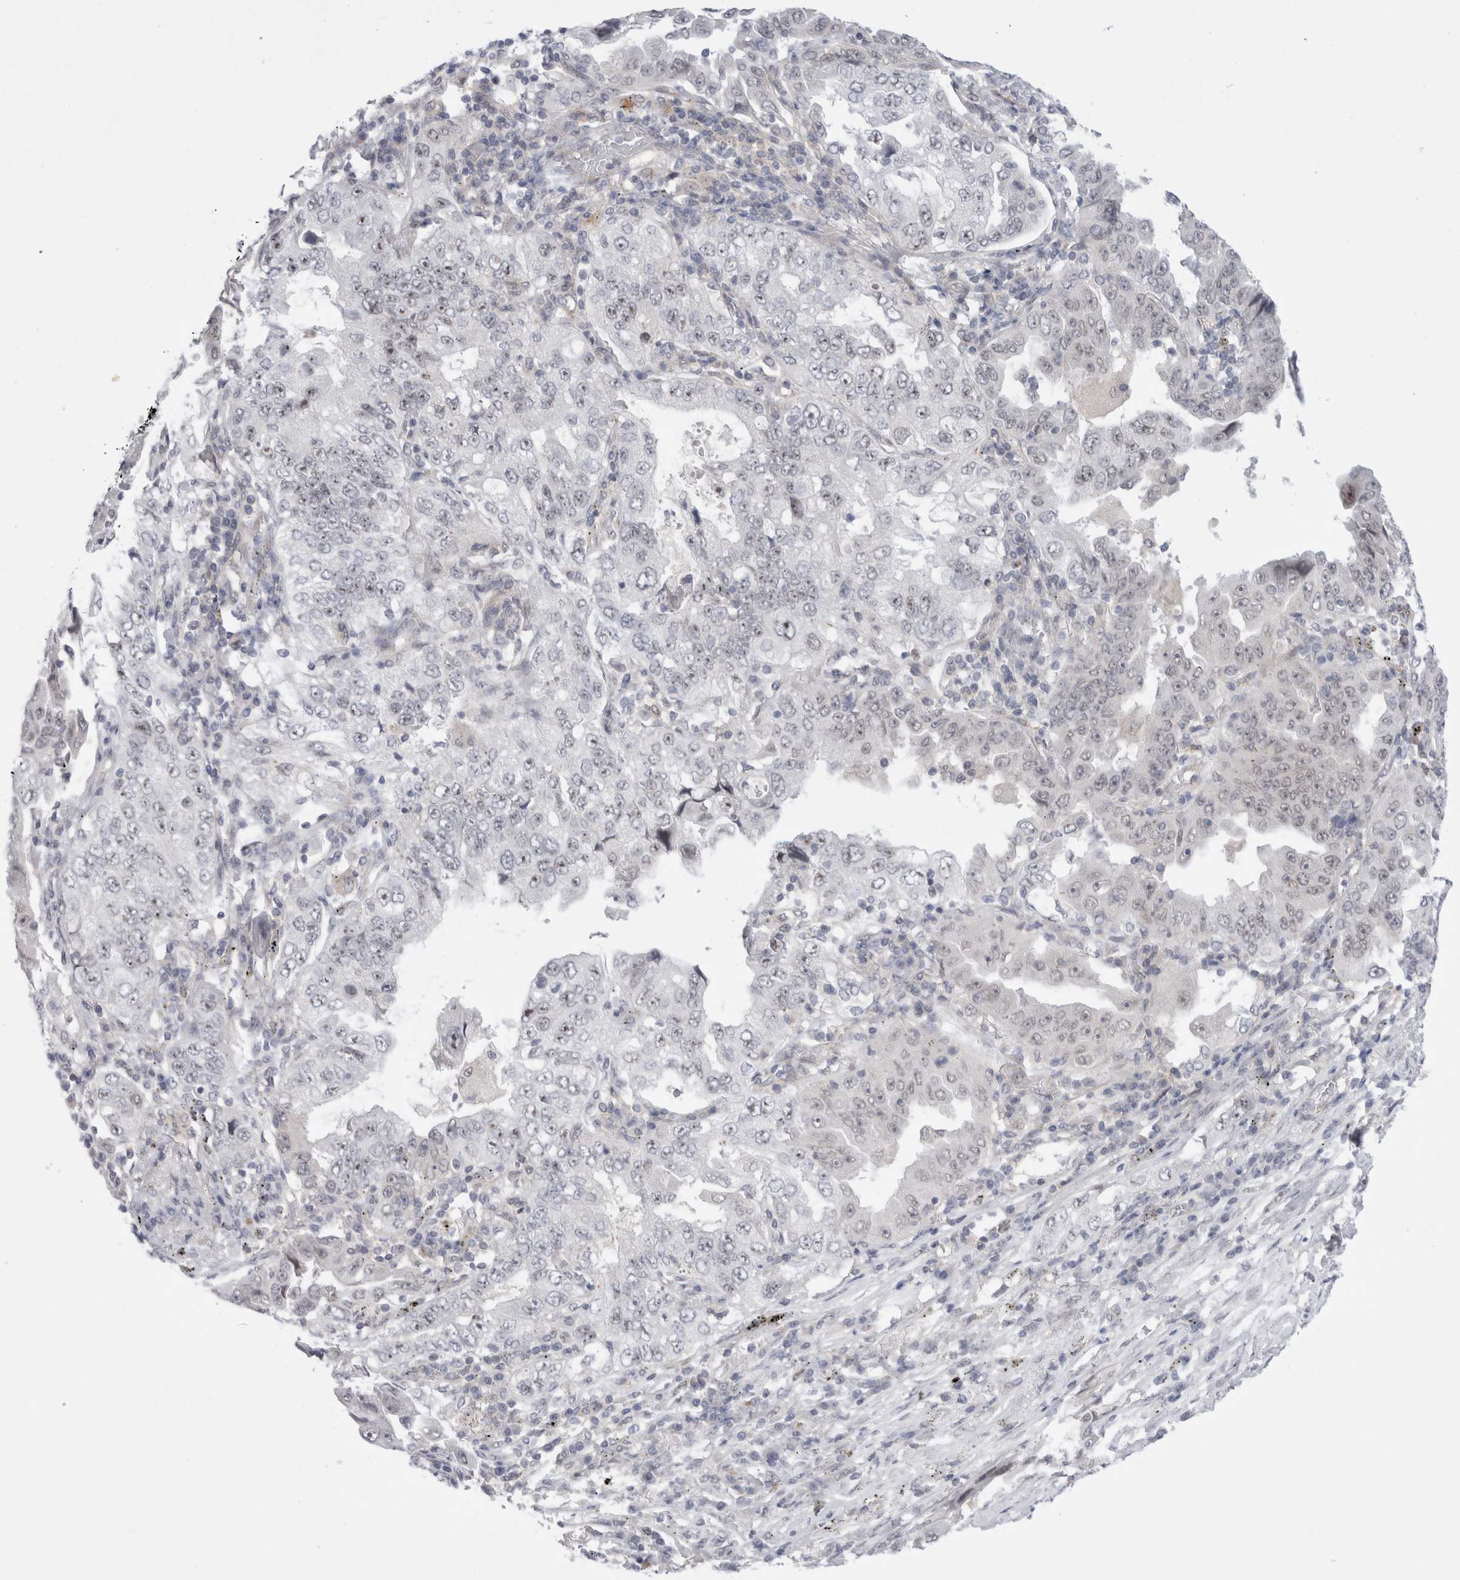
{"staining": {"intensity": "weak", "quantity": "25%-75%", "location": "nuclear"}, "tissue": "lung cancer", "cell_type": "Tumor cells", "image_type": "cancer", "snomed": [{"axis": "morphology", "description": "Adenocarcinoma, NOS"}, {"axis": "topography", "description": "Lung"}], "caption": "Immunohistochemistry (IHC) (DAB (3,3'-diaminobenzidine)) staining of human lung adenocarcinoma shows weak nuclear protein positivity in about 25%-75% of tumor cells. (Brightfield microscopy of DAB IHC at high magnification).", "gene": "CERS5", "patient": {"sex": "female", "age": 51}}